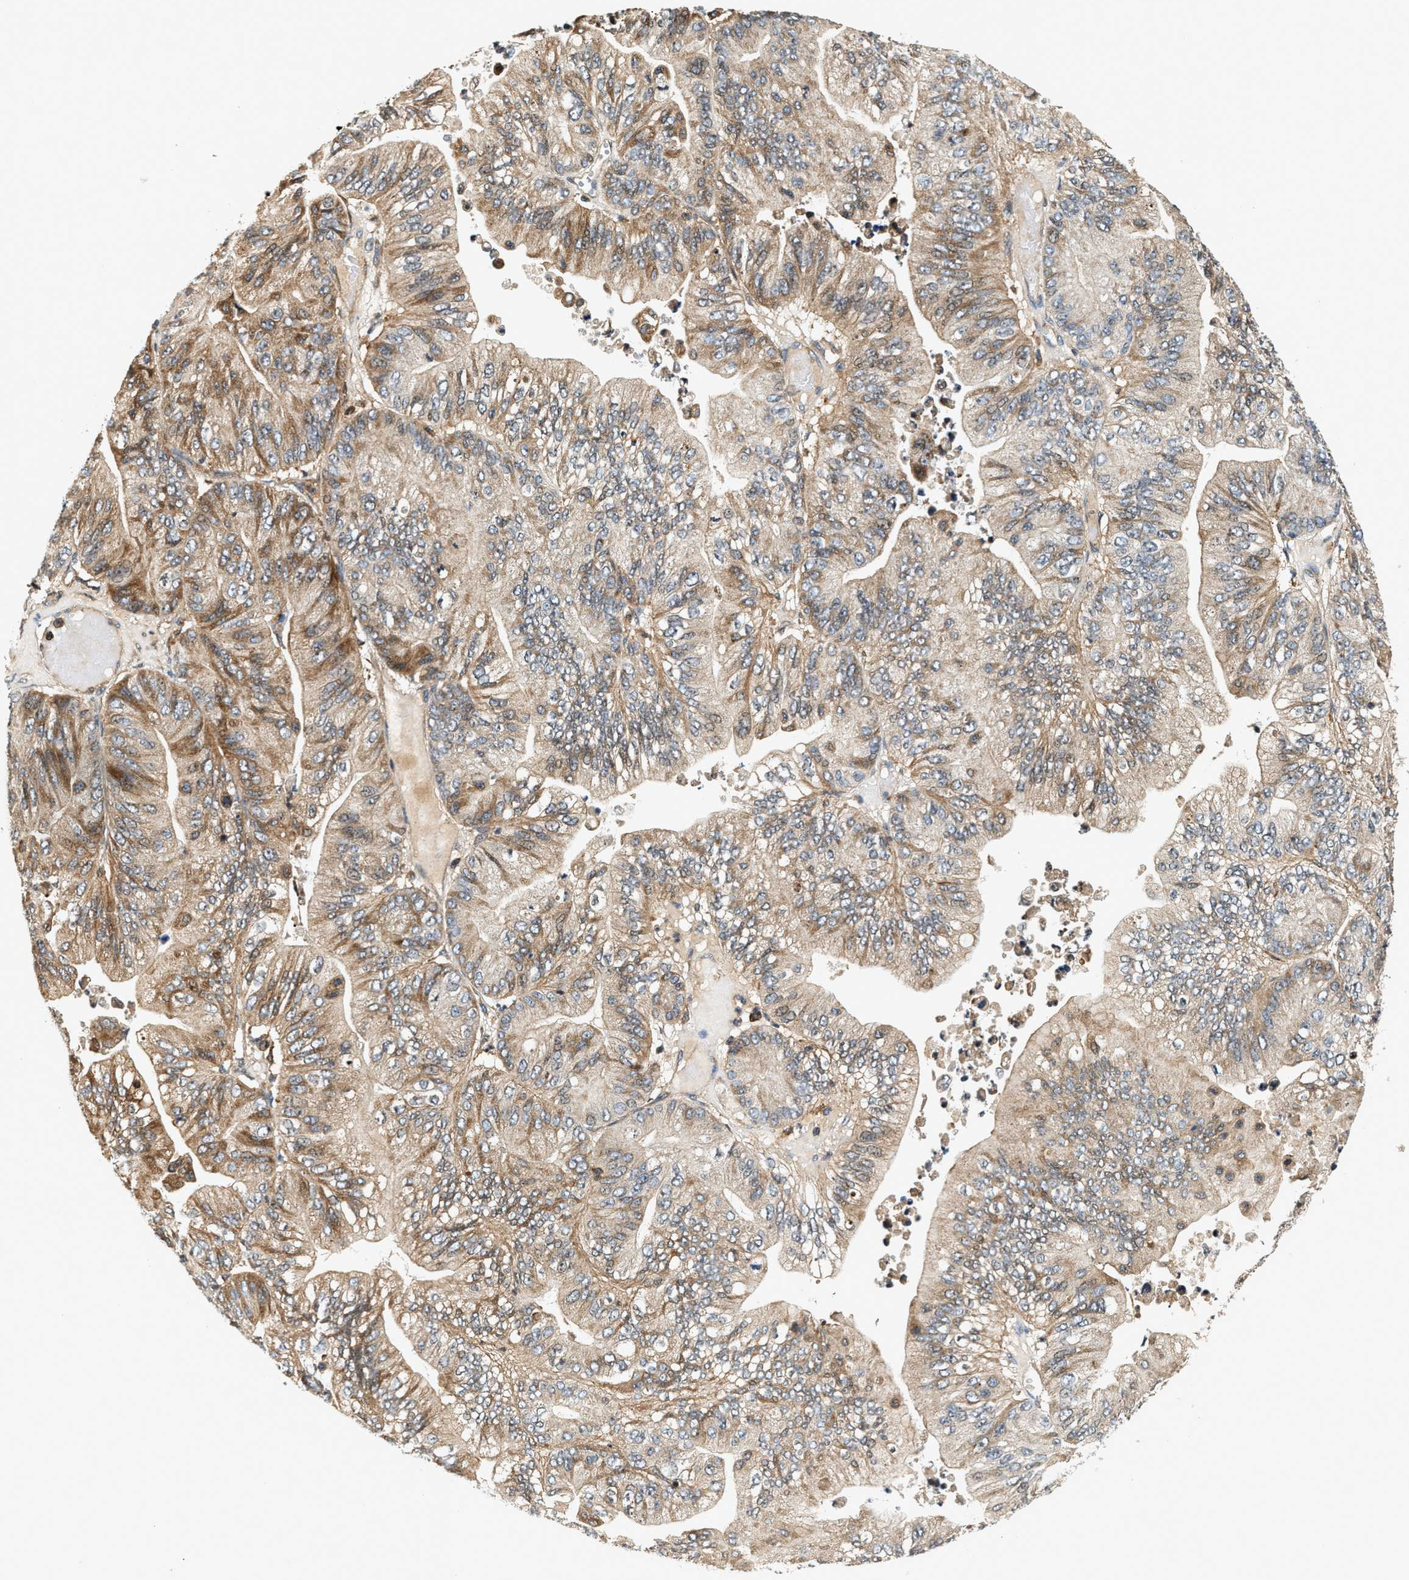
{"staining": {"intensity": "moderate", "quantity": ">75%", "location": "cytoplasmic/membranous"}, "tissue": "ovarian cancer", "cell_type": "Tumor cells", "image_type": "cancer", "snomed": [{"axis": "morphology", "description": "Cystadenocarcinoma, mucinous, NOS"}, {"axis": "topography", "description": "Ovary"}], "caption": "Ovarian cancer stained with DAB immunohistochemistry demonstrates medium levels of moderate cytoplasmic/membranous staining in approximately >75% of tumor cells. (DAB (3,3'-diaminobenzidine) IHC with brightfield microscopy, high magnification).", "gene": "SAMD9", "patient": {"sex": "female", "age": 61}}